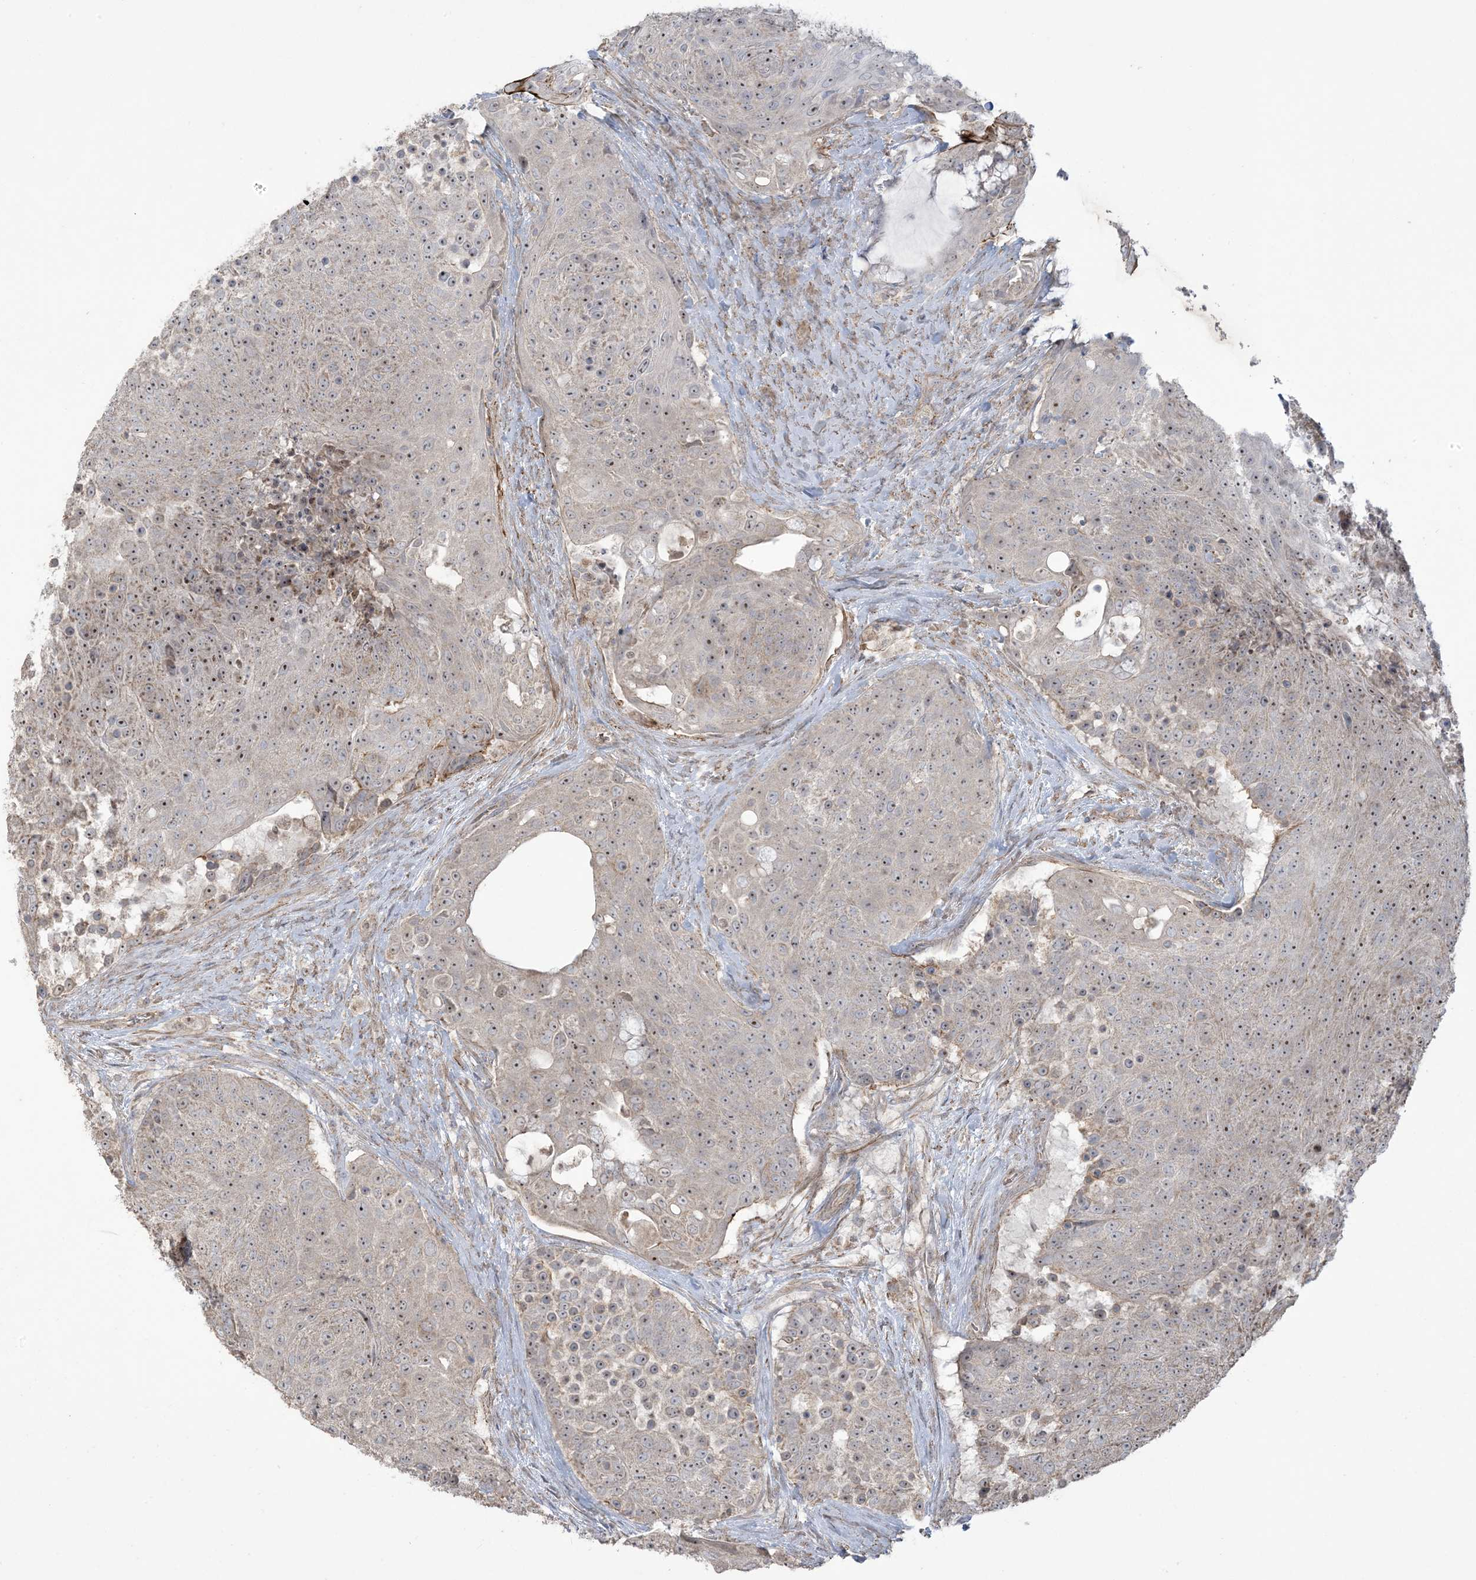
{"staining": {"intensity": "moderate", "quantity": "25%-75%", "location": "nuclear"}, "tissue": "urothelial cancer", "cell_type": "Tumor cells", "image_type": "cancer", "snomed": [{"axis": "morphology", "description": "Urothelial carcinoma, High grade"}, {"axis": "topography", "description": "Urinary bladder"}], "caption": "Immunohistochemistry histopathology image of human urothelial cancer stained for a protein (brown), which shows medium levels of moderate nuclear expression in approximately 25%-75% of tumor cells.", "gene": "KLHL18", "patient": {"sex": "female", "age": 63}}